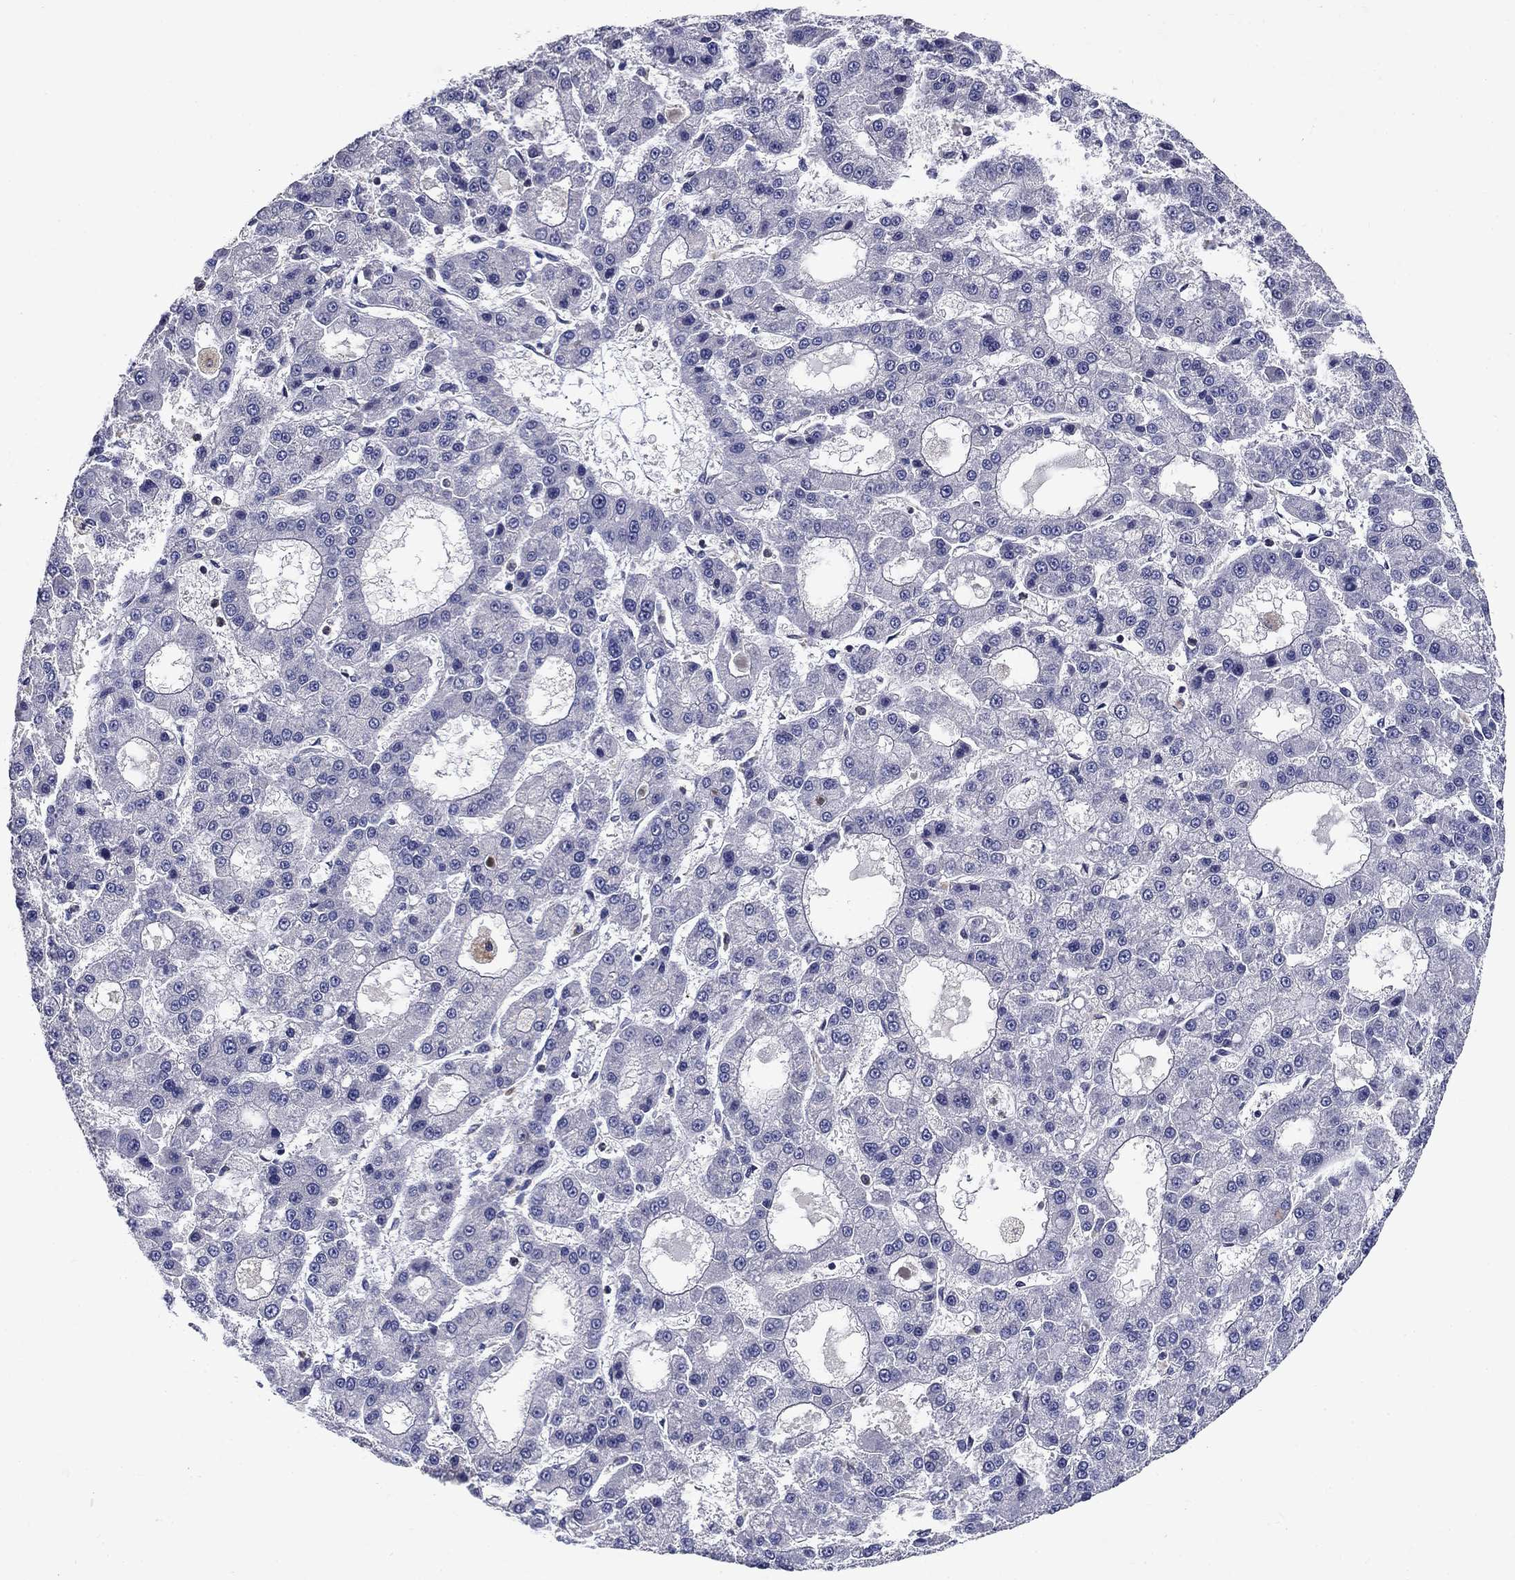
{"staining": {"intensity": "negative", "quantity": "none", "location": "none"}, "tissue": "liver cancer", "cell_type": "Tumor cells", "image_type": "cancer", "snomed": [{"axis": "morphology", "description": "Carcinoma, Hepatocellular, NOS"}, {"axis": "topography", "description": "Liver"}], "caption": "The micrograph shows no staining of tumor cells in hepatocellular carcinoma (liver).", "gene": "GLTP", "patient": {"sex": "male", "age": 70}}